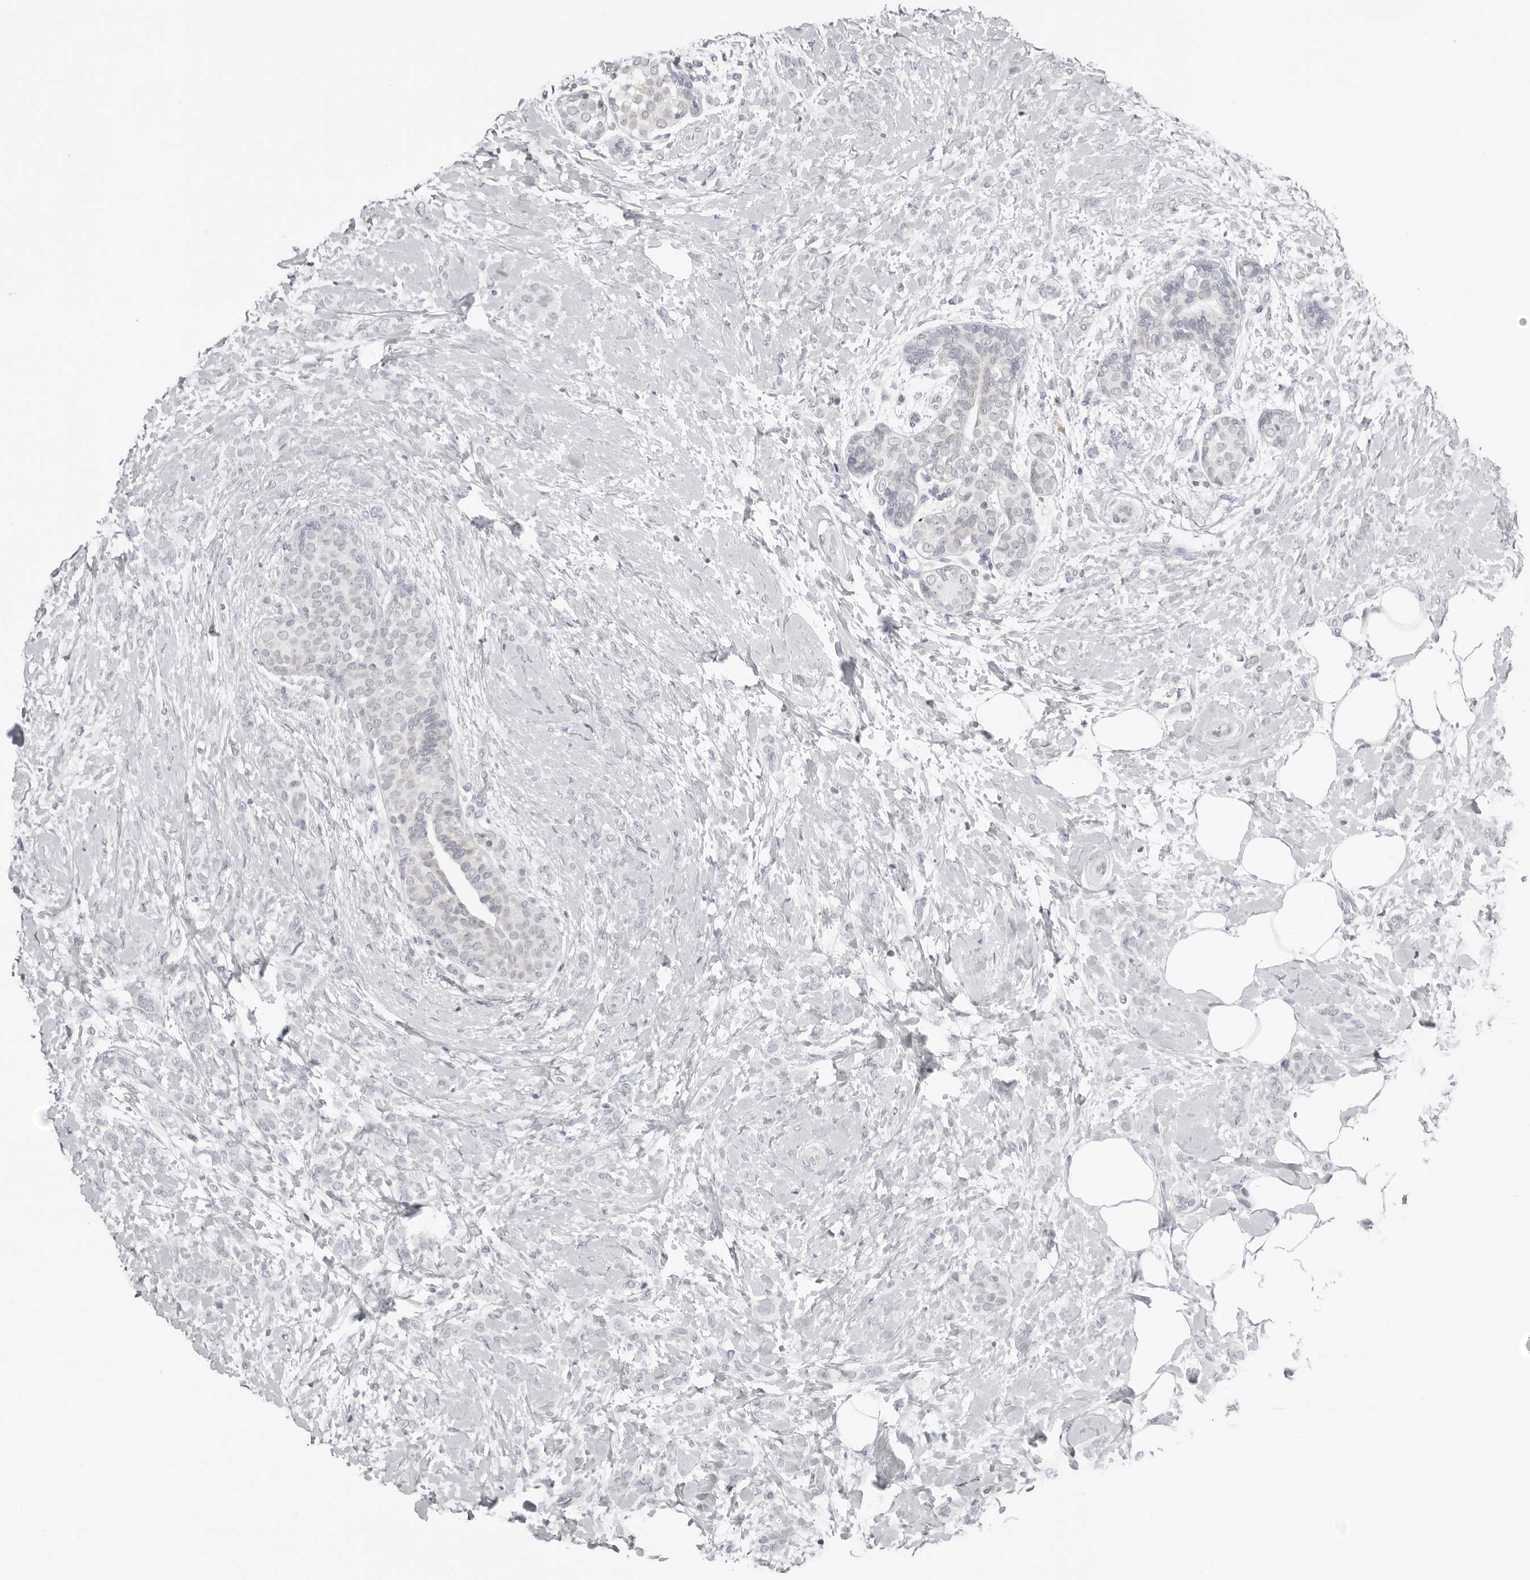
{"staining": {"intensity": "negative", "quantity": "none", "location": "none"}, "tissue": "breast cancer", "cell_type": "Tumor cells", "image_type": "cancer", "snomed": [{"axis": "morphology", "description": "Lobular carcinoma, in situ"}, {"axis": "morphology", "description": "Lobular carcinoma"}, {"axis": "topography", "description": "Breast"}], "caption": "A histopathology image of breast cancer (lobular carcinoma in situ) stained for a protein displays no brown staining in tumor cells.", "gene": "ACP6", "patient": {"sex": "female", "age": 41}}